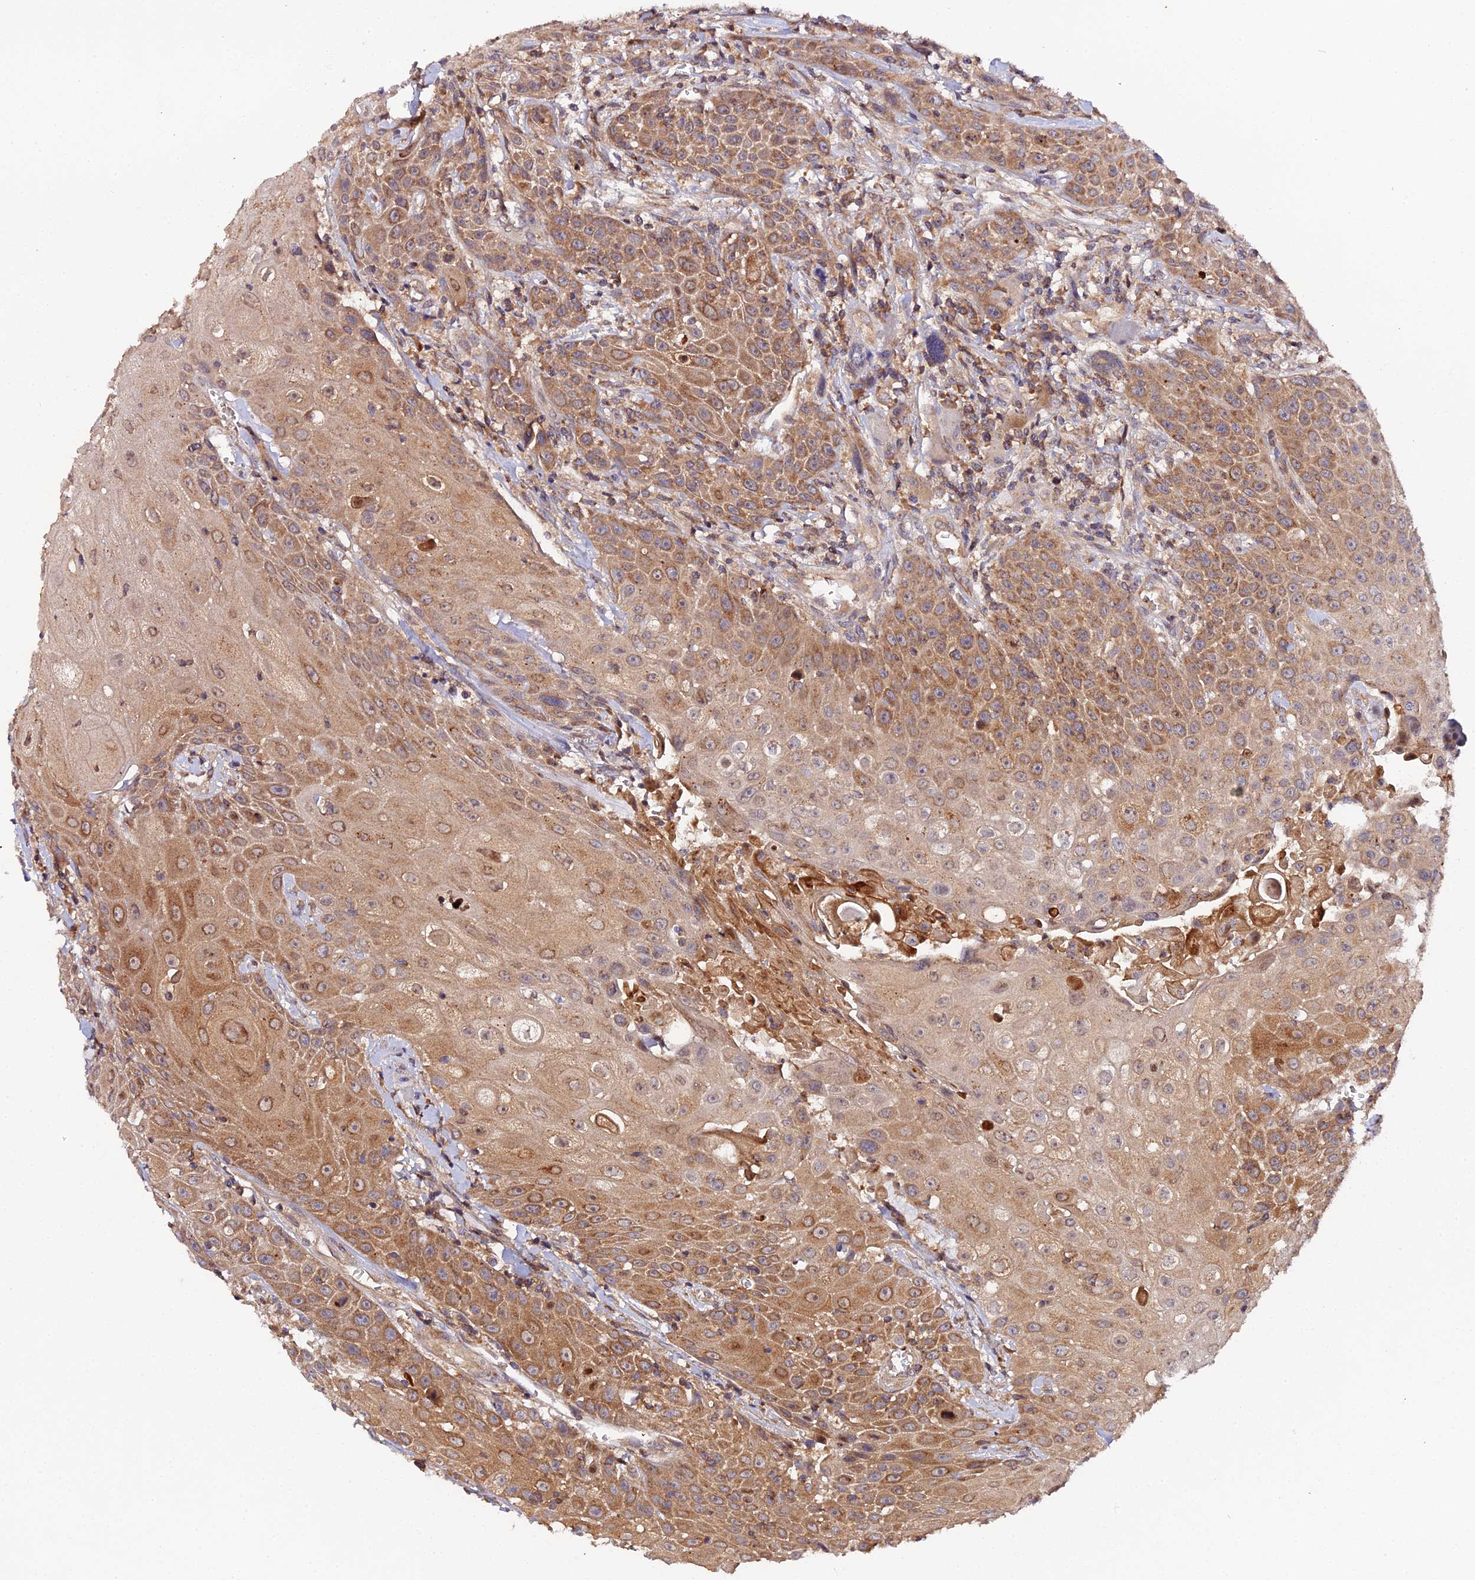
{"staining": {"intensity": "moderate", "quantity": ">75%", "location": "cytoplasmic/membranous"}, "tissue": "head and neck cancer", "cell_type": "Tumor cells", "image_type": "cancer", "snomed": [{"axis": "morphology", "description": "Squamous cell carcinoma, NOS"}, {"axis": "topography", "description": "Oral tissue"}, {"axis": "topography", "description": "Head-Neck"}], "caption": "Immunohistochemistry (IHC) image of human head and neck cancer (squamous cell carcinoma) stained for a protein (brown), which reveals medium levels of moderate cytoplasmic/membranous expression in about >75% of tumor cells.", "gene": "TRIM26", "patient": {"sex": "female", "age": 82}}